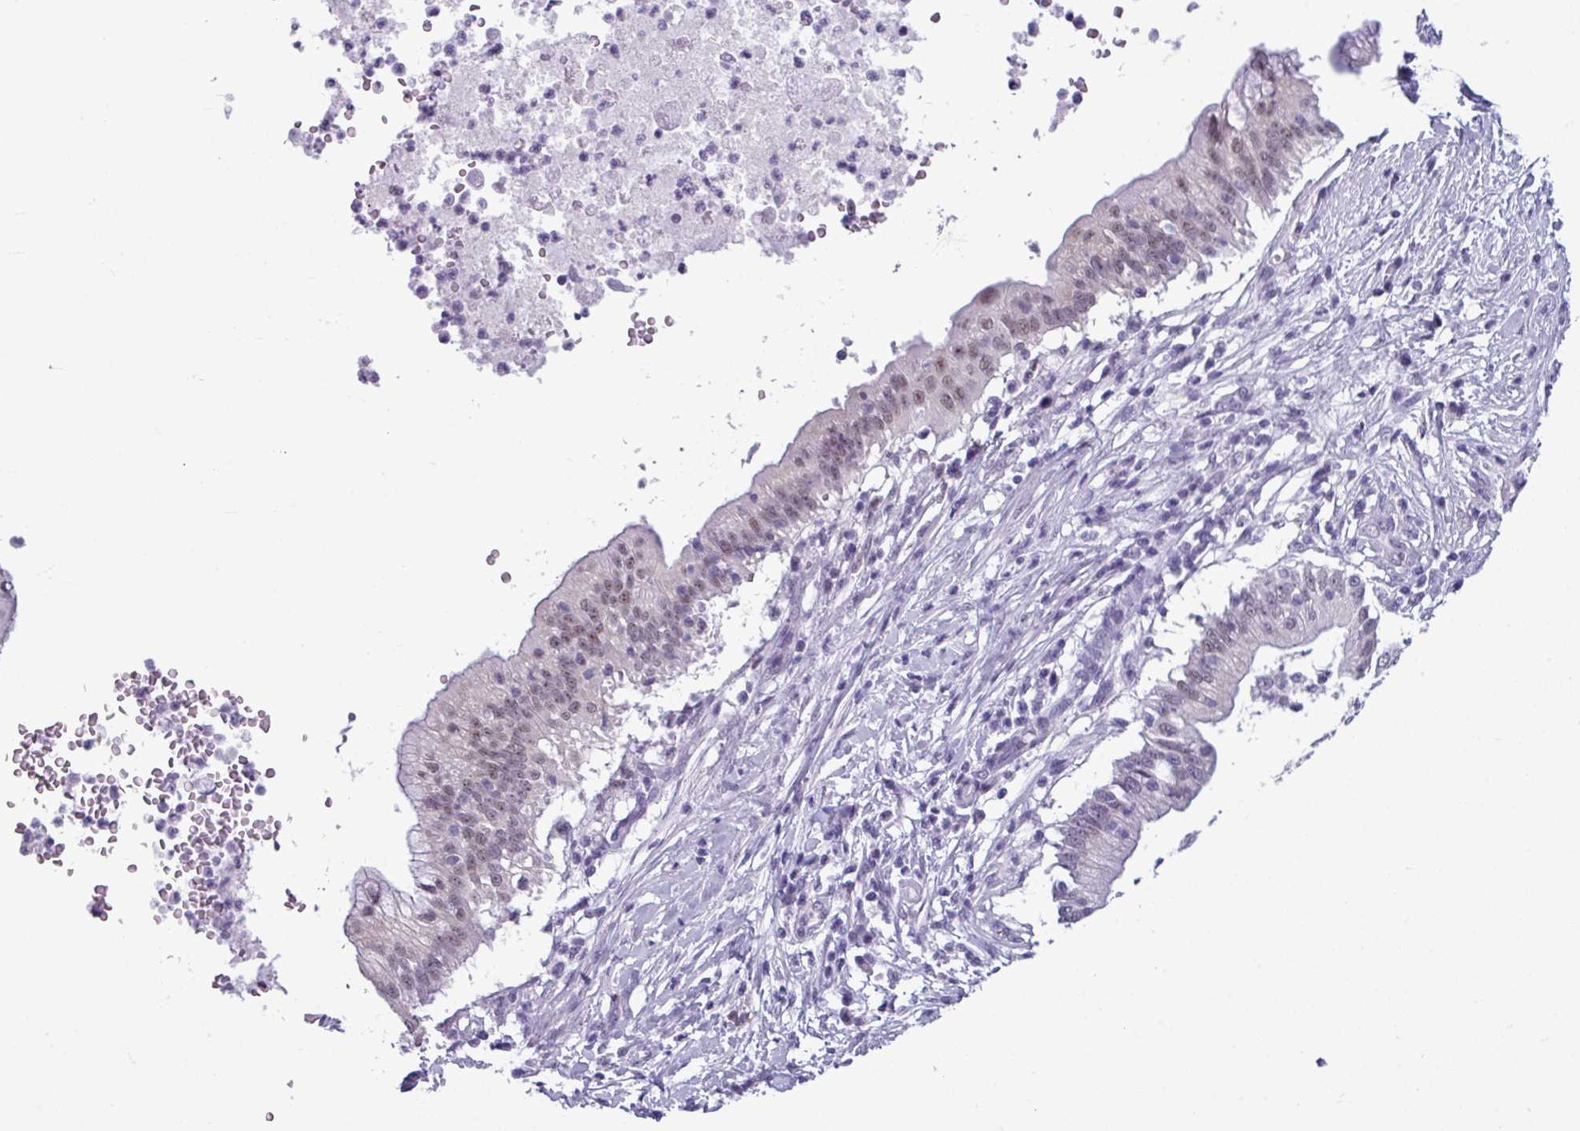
{"staining": {"intensity": "weak", "quantity": ">75%", "location": "nuclear"}, "tissue": "pancreatic cancer", "cell_type": "Tumor cells", "image_type": "cancer", "snomed": [{"axis": "morphology", "description": "Adenocarcinoma, NOS"}, {"axis": "topography", "description": "Pancreas"}], "caption": "Pancreatic cancer (adenocarcinoma) stained for a protein (brown) exhibits weak nuclear positive expression in about >75% of tumor cells.", "gene": "SRGAP1", "patient": {"sex": "male", "age": 68}}